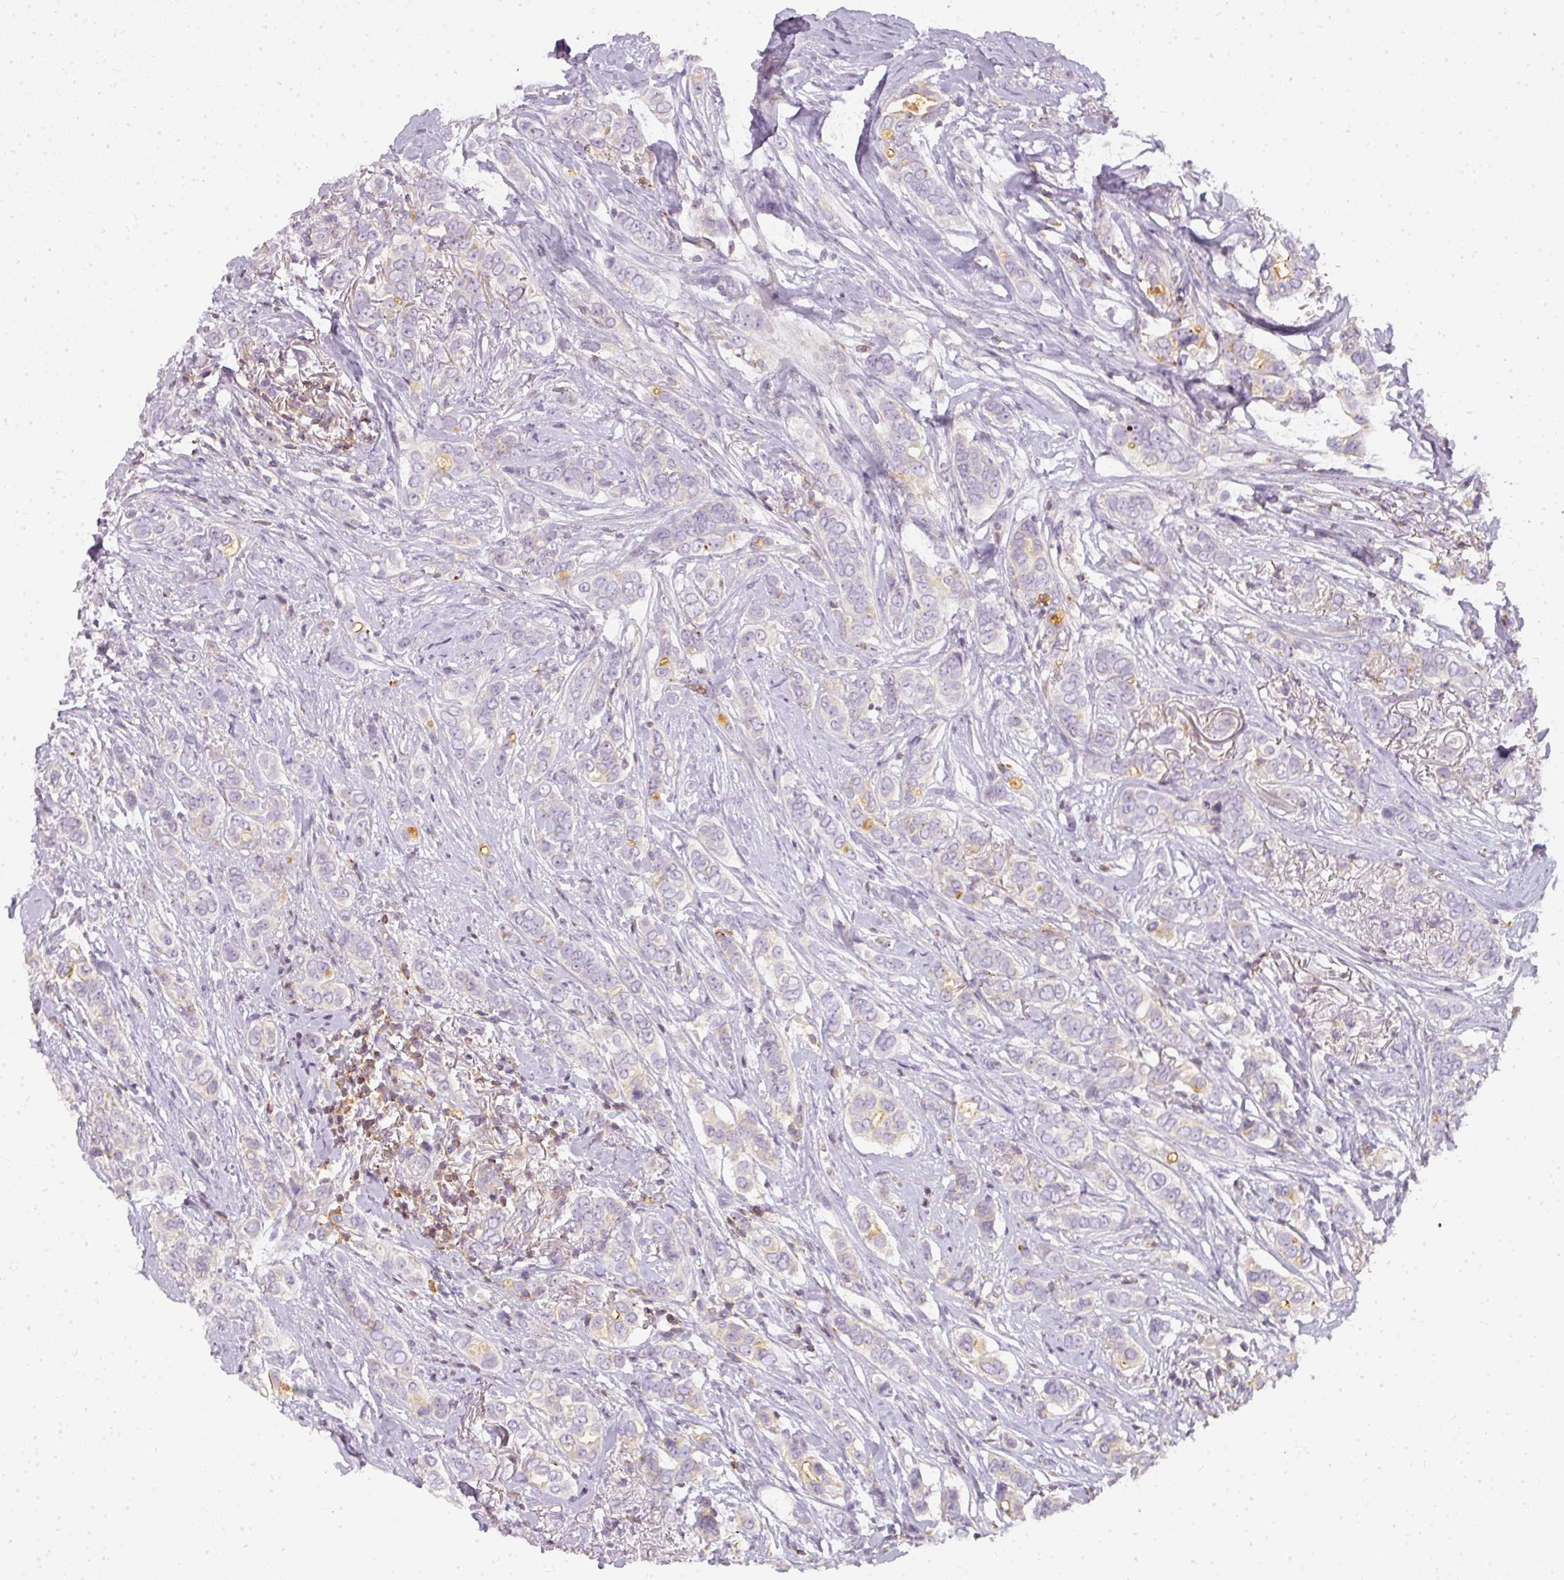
{"staining": {"intensity": "weak", "quantity": "<25%", "location": "cytoplasmic/membranous"}, "tissue": "breast cancer", "cell_type": "Tumor cells", "image_type": "cancer", "snomed": [{"axis": "morphology", "description": "Lobular carcinoma"}, {"axis": "topography", "description": "Breast"}], "caption": "Breast cancer (lobular carcinoma) stained for a protein using immunohistochemistry (IHC) reveals no staining tumor cells.", "gene": "TMEM42", "patient": {"sex": "female", "age": 51}}